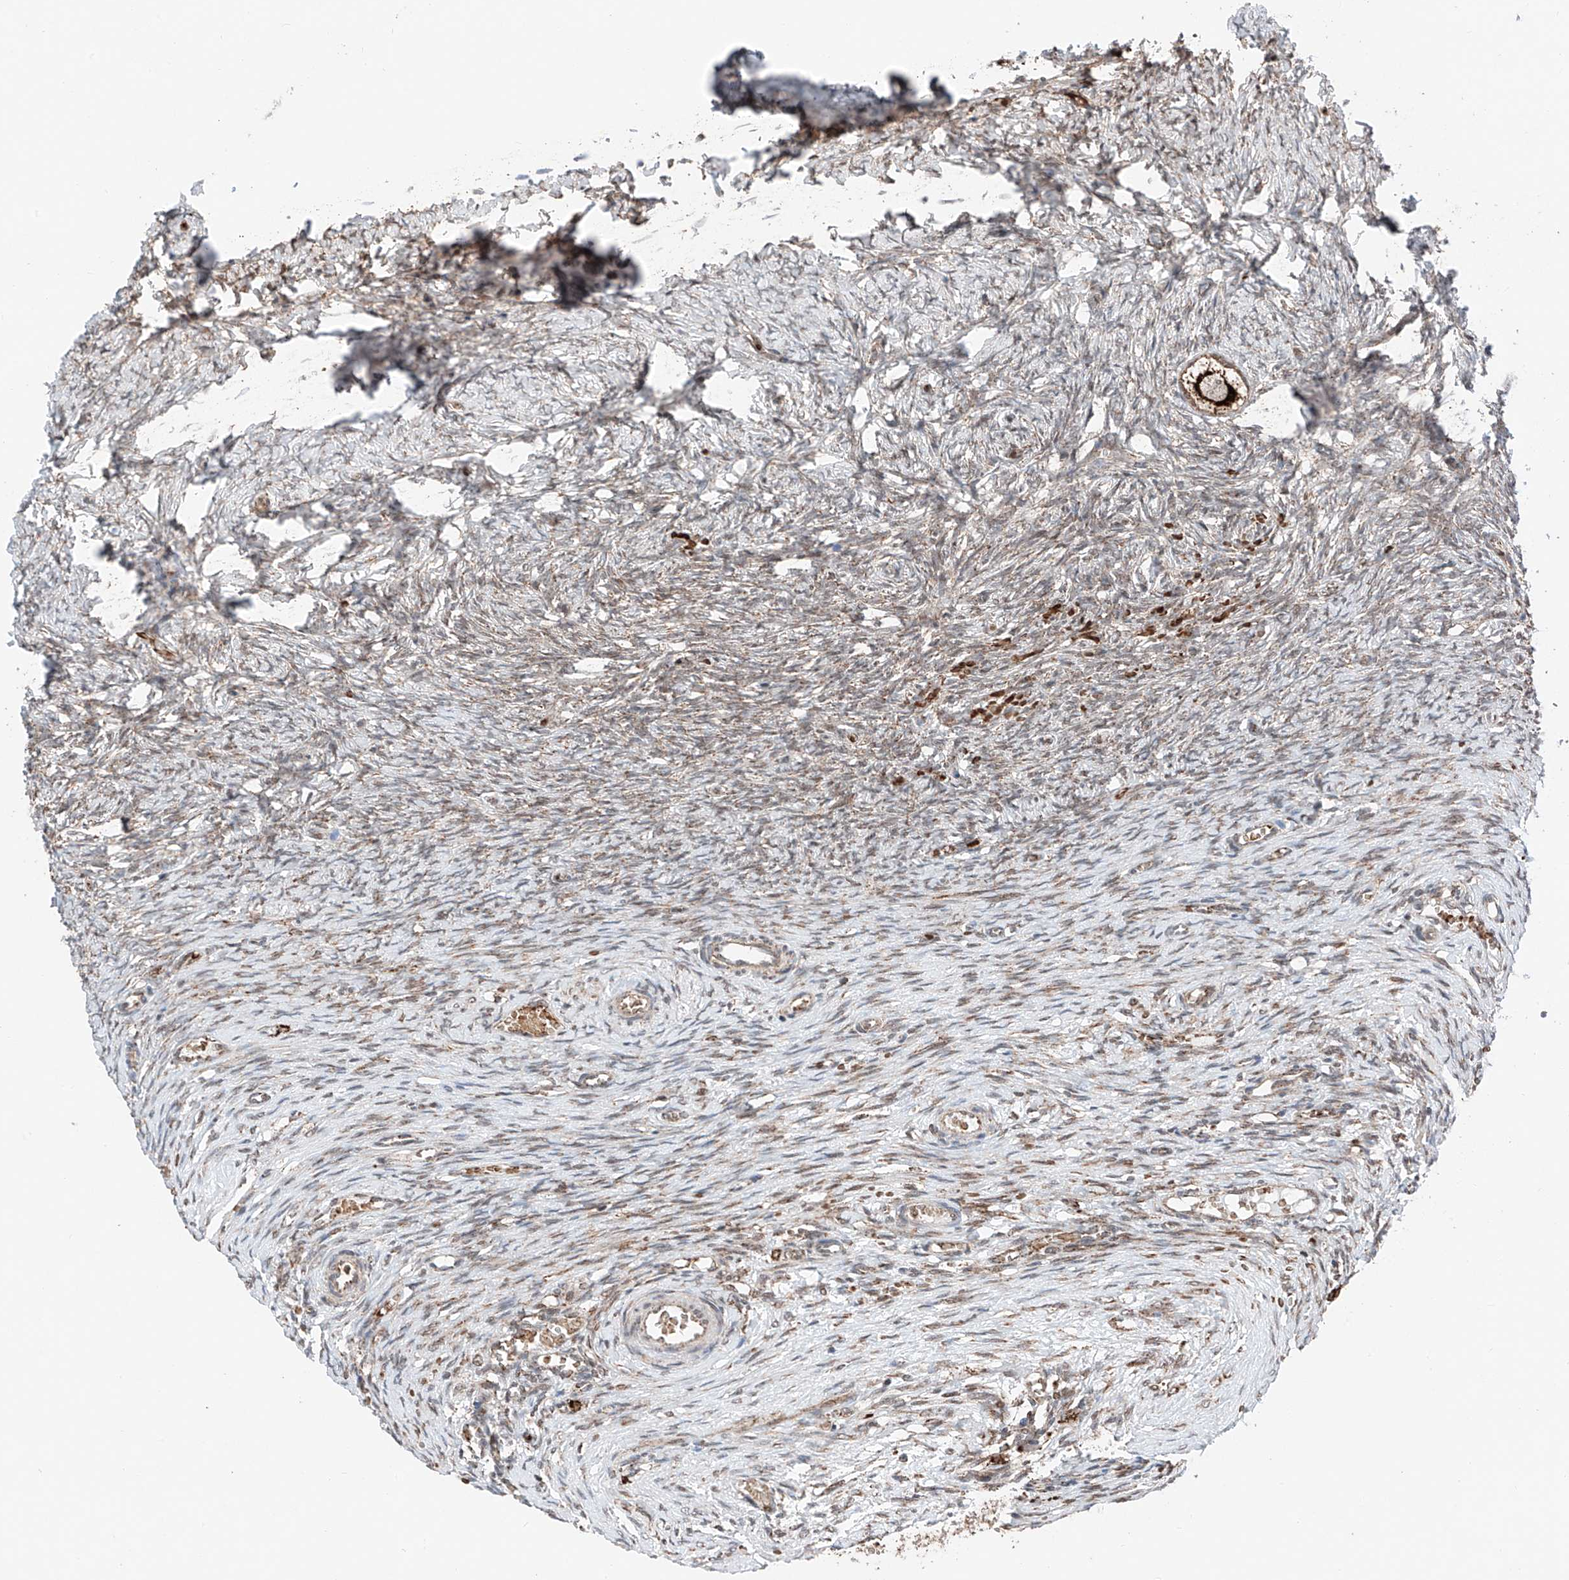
{"staining": {"intensity": "strong", "quantity": ">75%", "location": "cytoplasmic/membranous"}, "tissue": "ovary", "cell_type": "Follicle cells", "image_type": "normal", "snomed": [{"axis": "morphology", "description": "Adenocarcinoma, NOS"}, {"axis": "topography", "description": "Endometrium"}], "caption": "IHC staining of unremarkable ovary, which shows high levels of strong cytoplasmic/membranous expression in about >75% of follicle cells indicating strong cytoplasmic/membranous protein expression. The staining was performed using DAB (brown) for protein detection and nuclei were counterstained in hematoxylin (blue).", "gene": "ZSCAN29", "patient": {"sex": "female", "age": 32}}